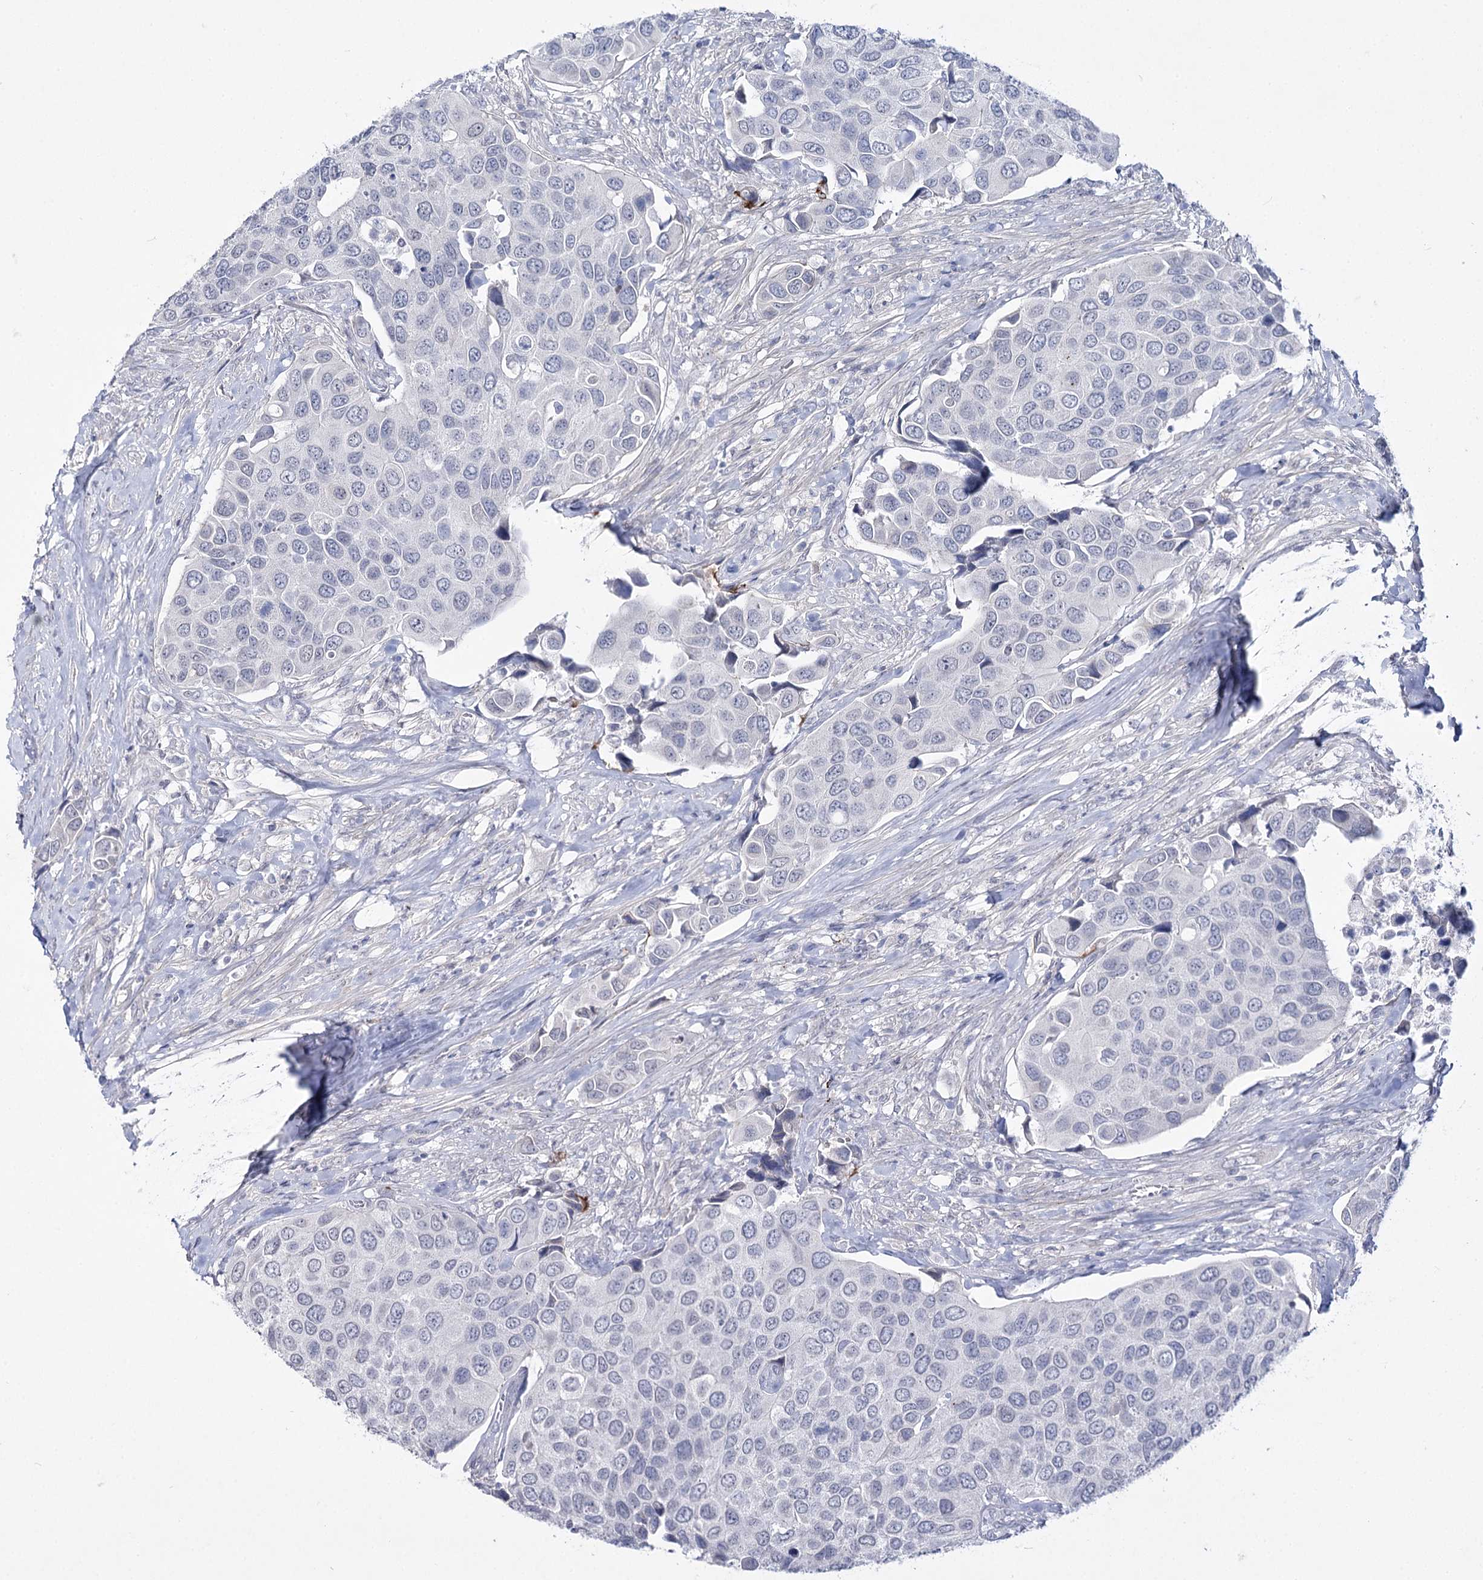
{"staining": {"intensity": "negative", "quantity": "none", "location": "none"}, "tissue": "urothelial cancer", "cell_type": "Tumor cells", "image_type": "cancer", "snomed": [{"axis": "morphology", "description": "Urothelial carcinoma, High grade"}, {"axis": "topography", "description": "Urinary bladder"}], "caption": "A high-resolution micrograph shows IHC staining of urothelial carcinoma (high-grade), which demonstrates no significant positivity in tumor cells.", "gene": "ATP10B", "patient": {"sex": "male", "age": 74}}